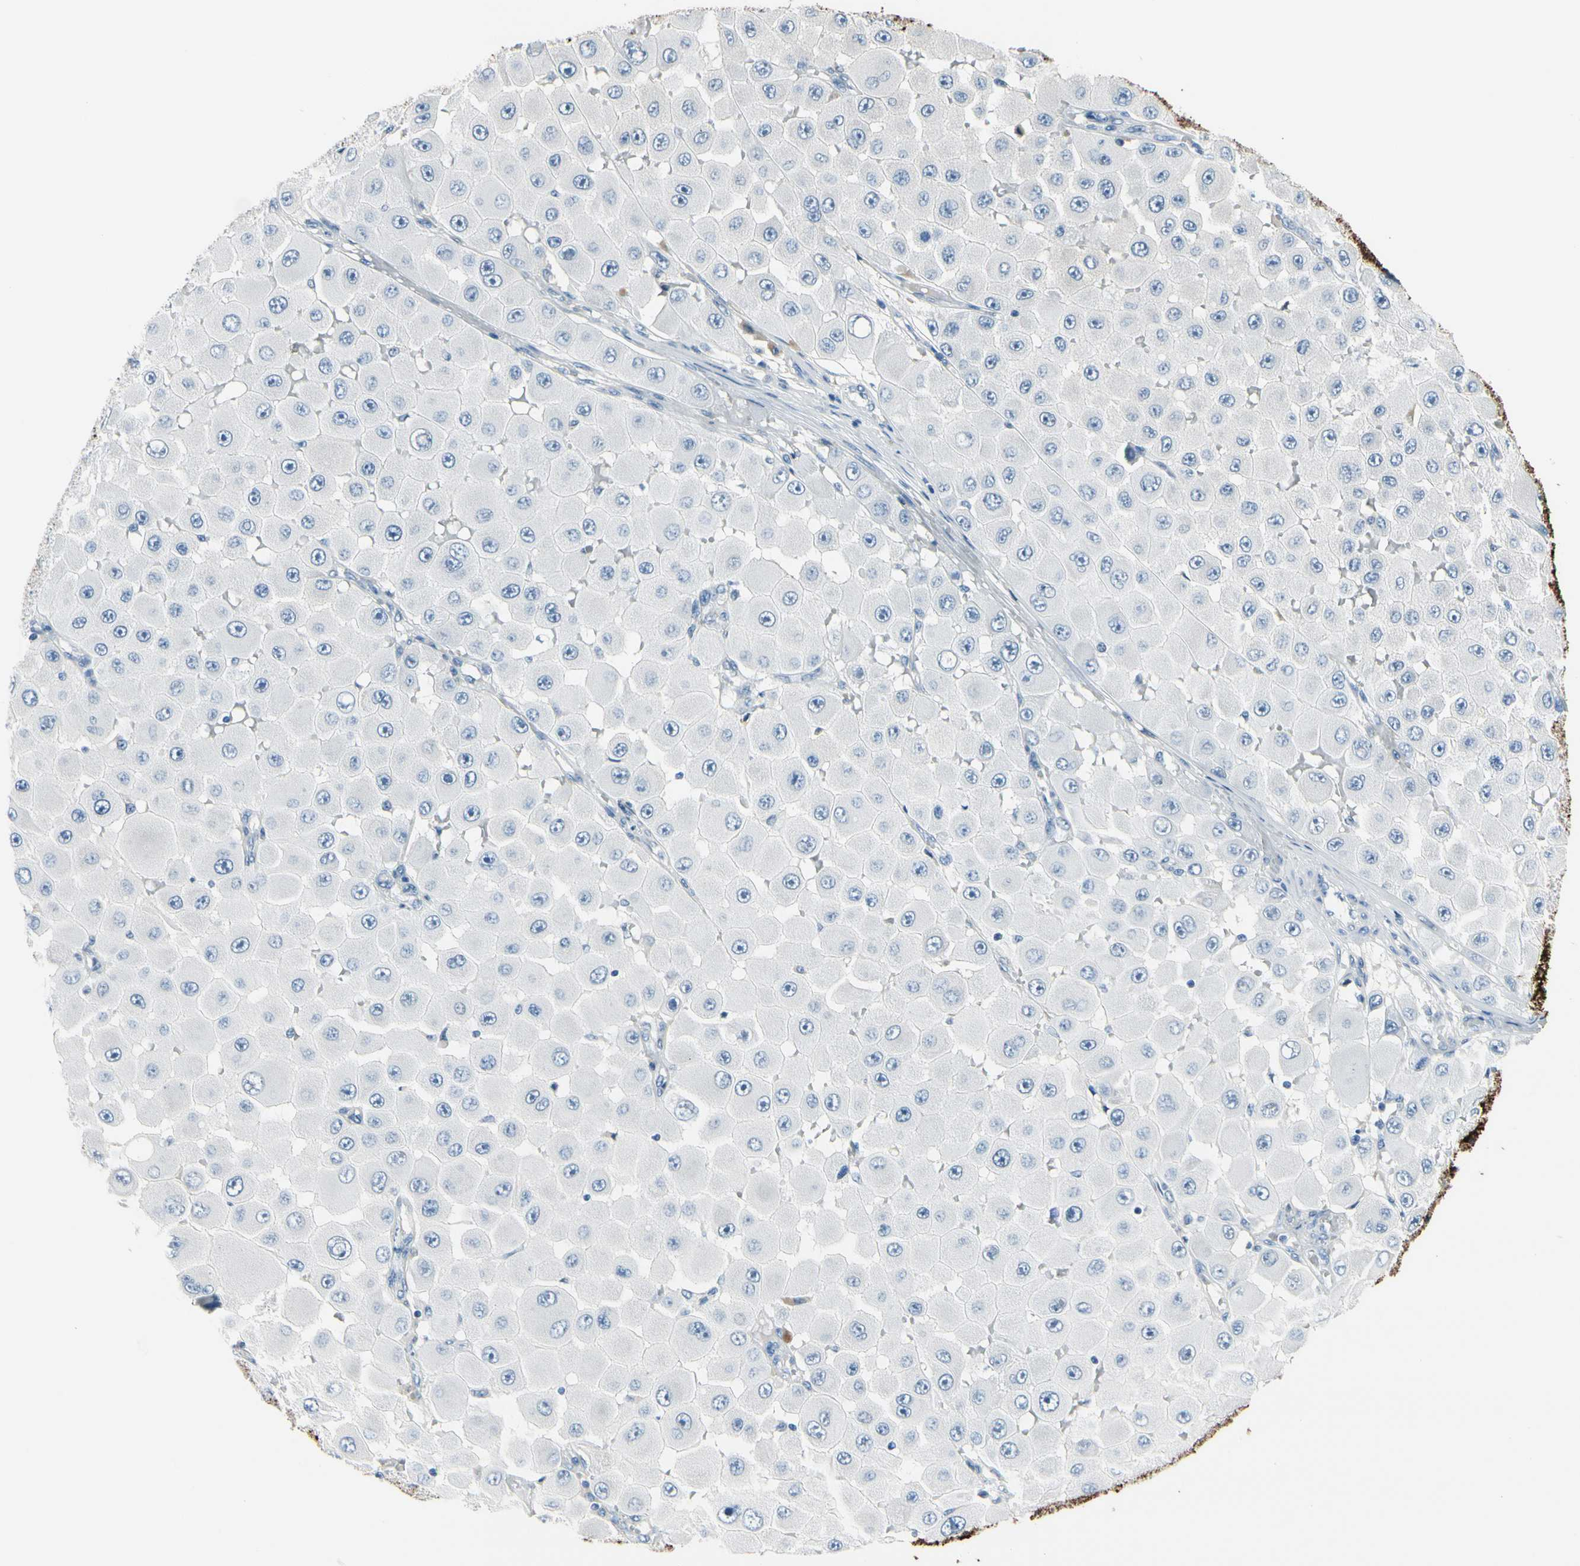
{"staining": {"intensity": "negative", "quantity": "none", "location": "none"}, "tissue": "melanoma", "cell_type": "Tumor cells", "image_type": "cancer", "snomed": [{"axis": "morphology", "description": "Malignant melanoma, NOS"}, {"axis": "topography", "description": "Skin"}], "caption": "Melanoma stained for a protein using IHC reveals no positivity tumor cells.", "gene": "MUC5B", "patient": {"sex": "female", "age": 81}}